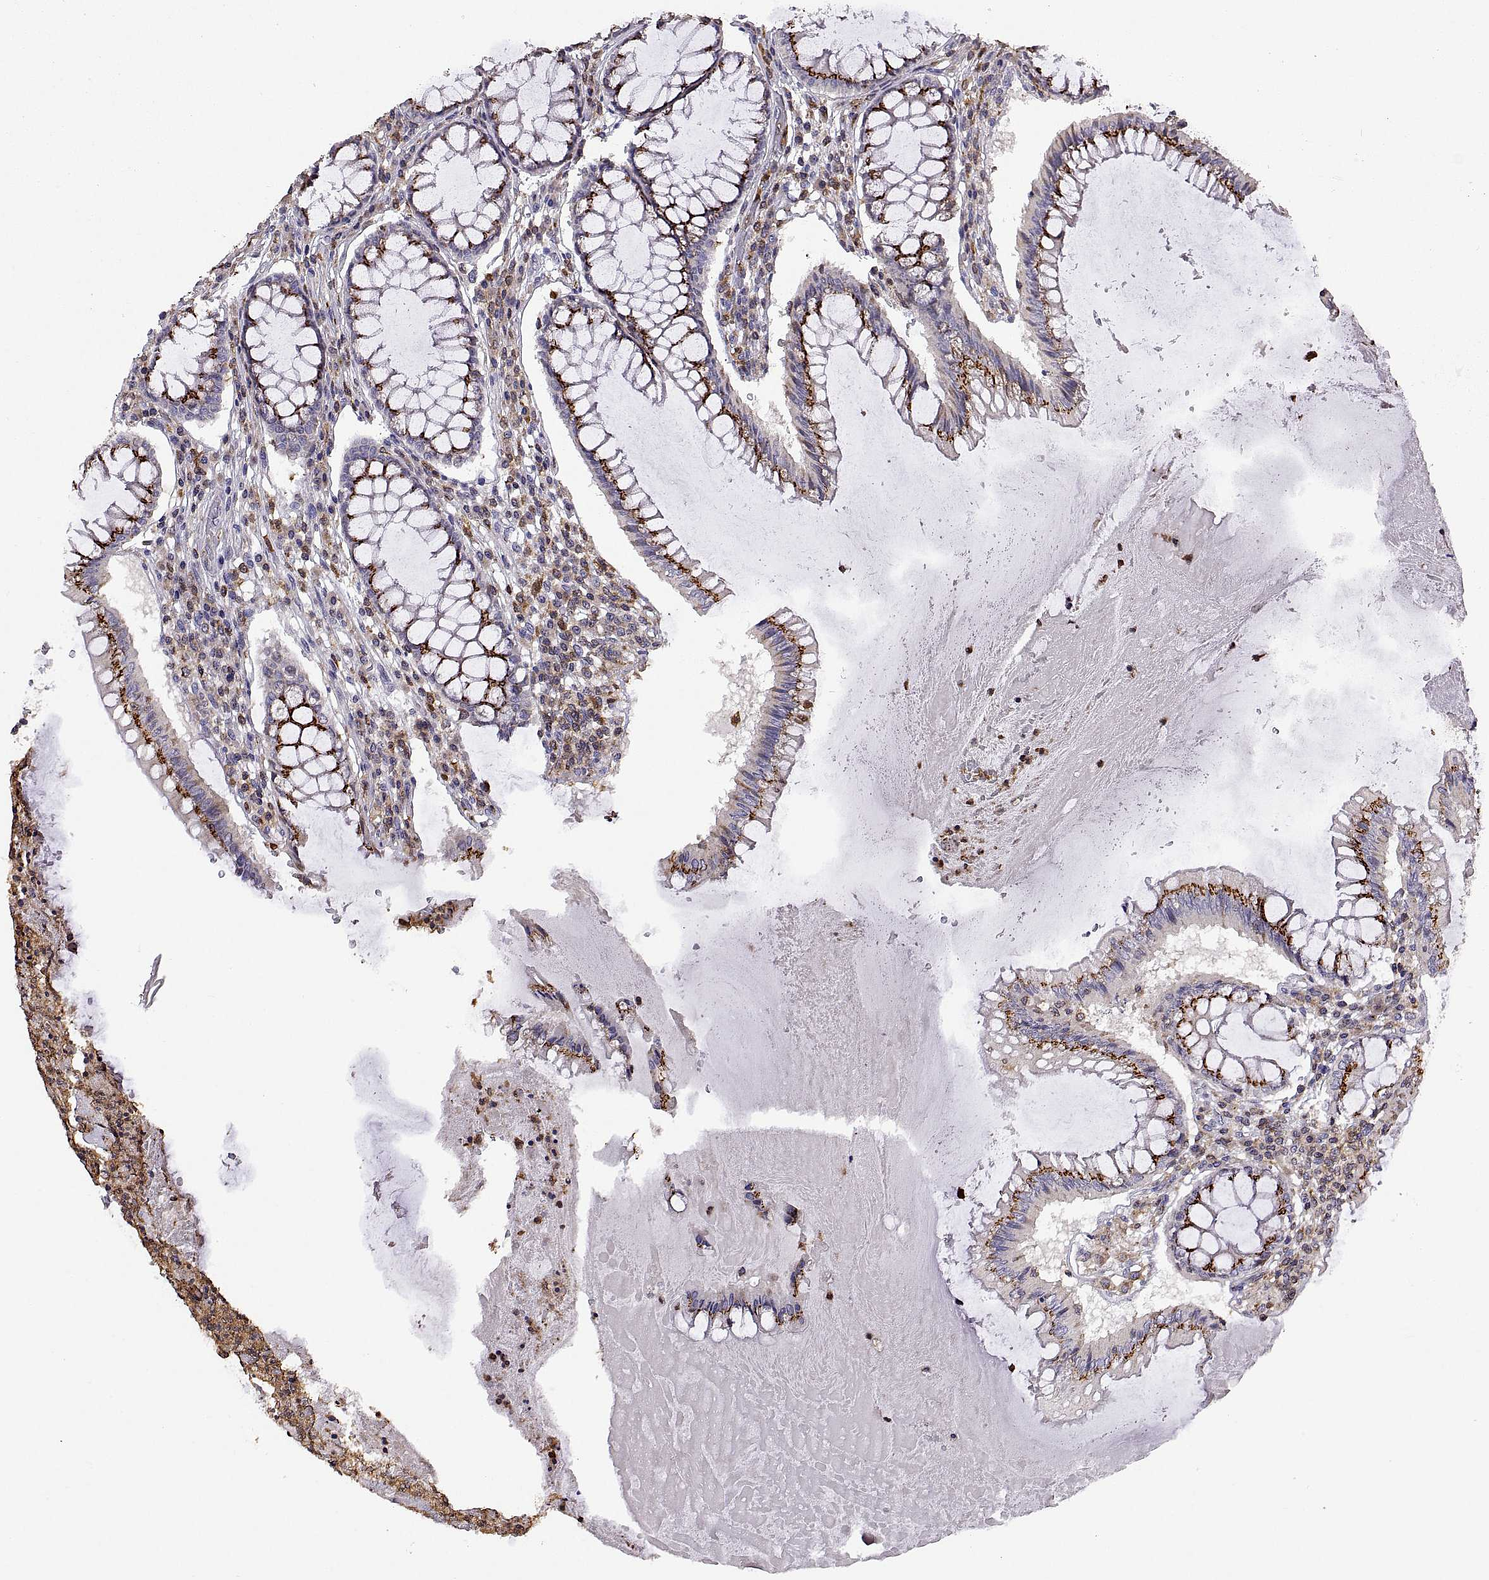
{"staining": {"intensity": "strong", "quantity": ">75%", "location": "cytoplasmic/membranous"}, "tissue": "colorectal cancer", "cell_type": "Tumor cells", "image_type": "cancer", "snomed": [{"axis": "morphology", "description": "Adenocarcinoma, NOS"}, {"axis": "topography", "description": "Colon"}], "caption": "Protein analysis of colorectal cancer (adenocarcinoma) tissue displays strong cytoplasmic/membranous positivity in approximately >75% of tumor cells. The staining was performed using DAB, with brown indicating positive protein expression. Nuclei are stained blue with hematoxylin.", "gene": "ACAP1", "patient": {"sex": "female", "age": 70}}